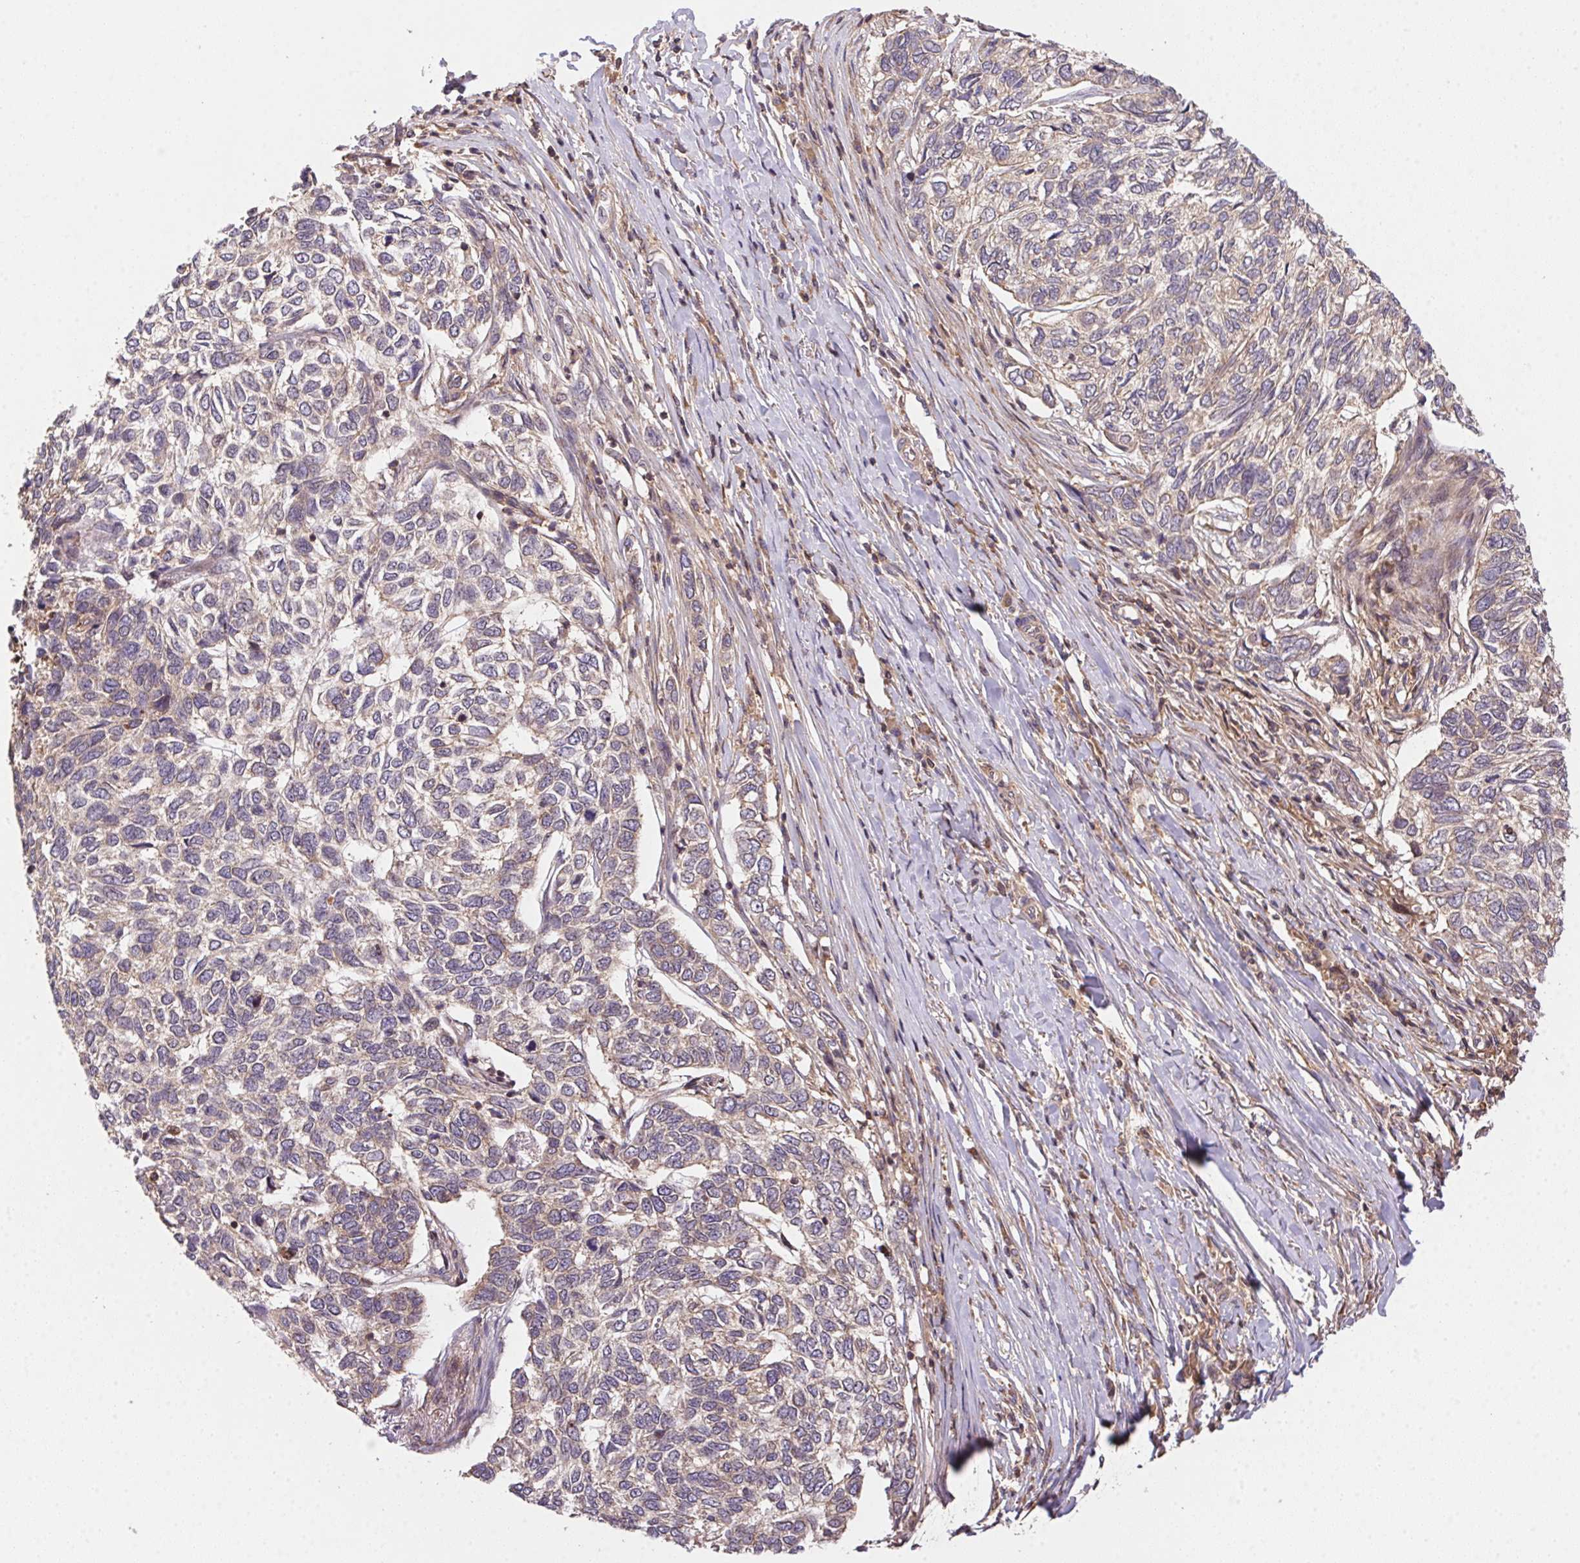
{"staining": {"intensity": "weak", "quantity": "<25%", "location": "cytoplasmic/membranous"}, "tissue": "skin cancer", "cell_type": "Tumor cells", "image_type": "cancer", "snomed": [{"axis": "morphology", "description": "Basal cell carcinoma"}, {"axis": "topography", "description": "Skin"}], "caption": "IHC of human basal cell carcinoma (skin) reveals no staining in tumor cells.", "gene": "MEX3D", "patient": {"sex": "female", "age": 65}}